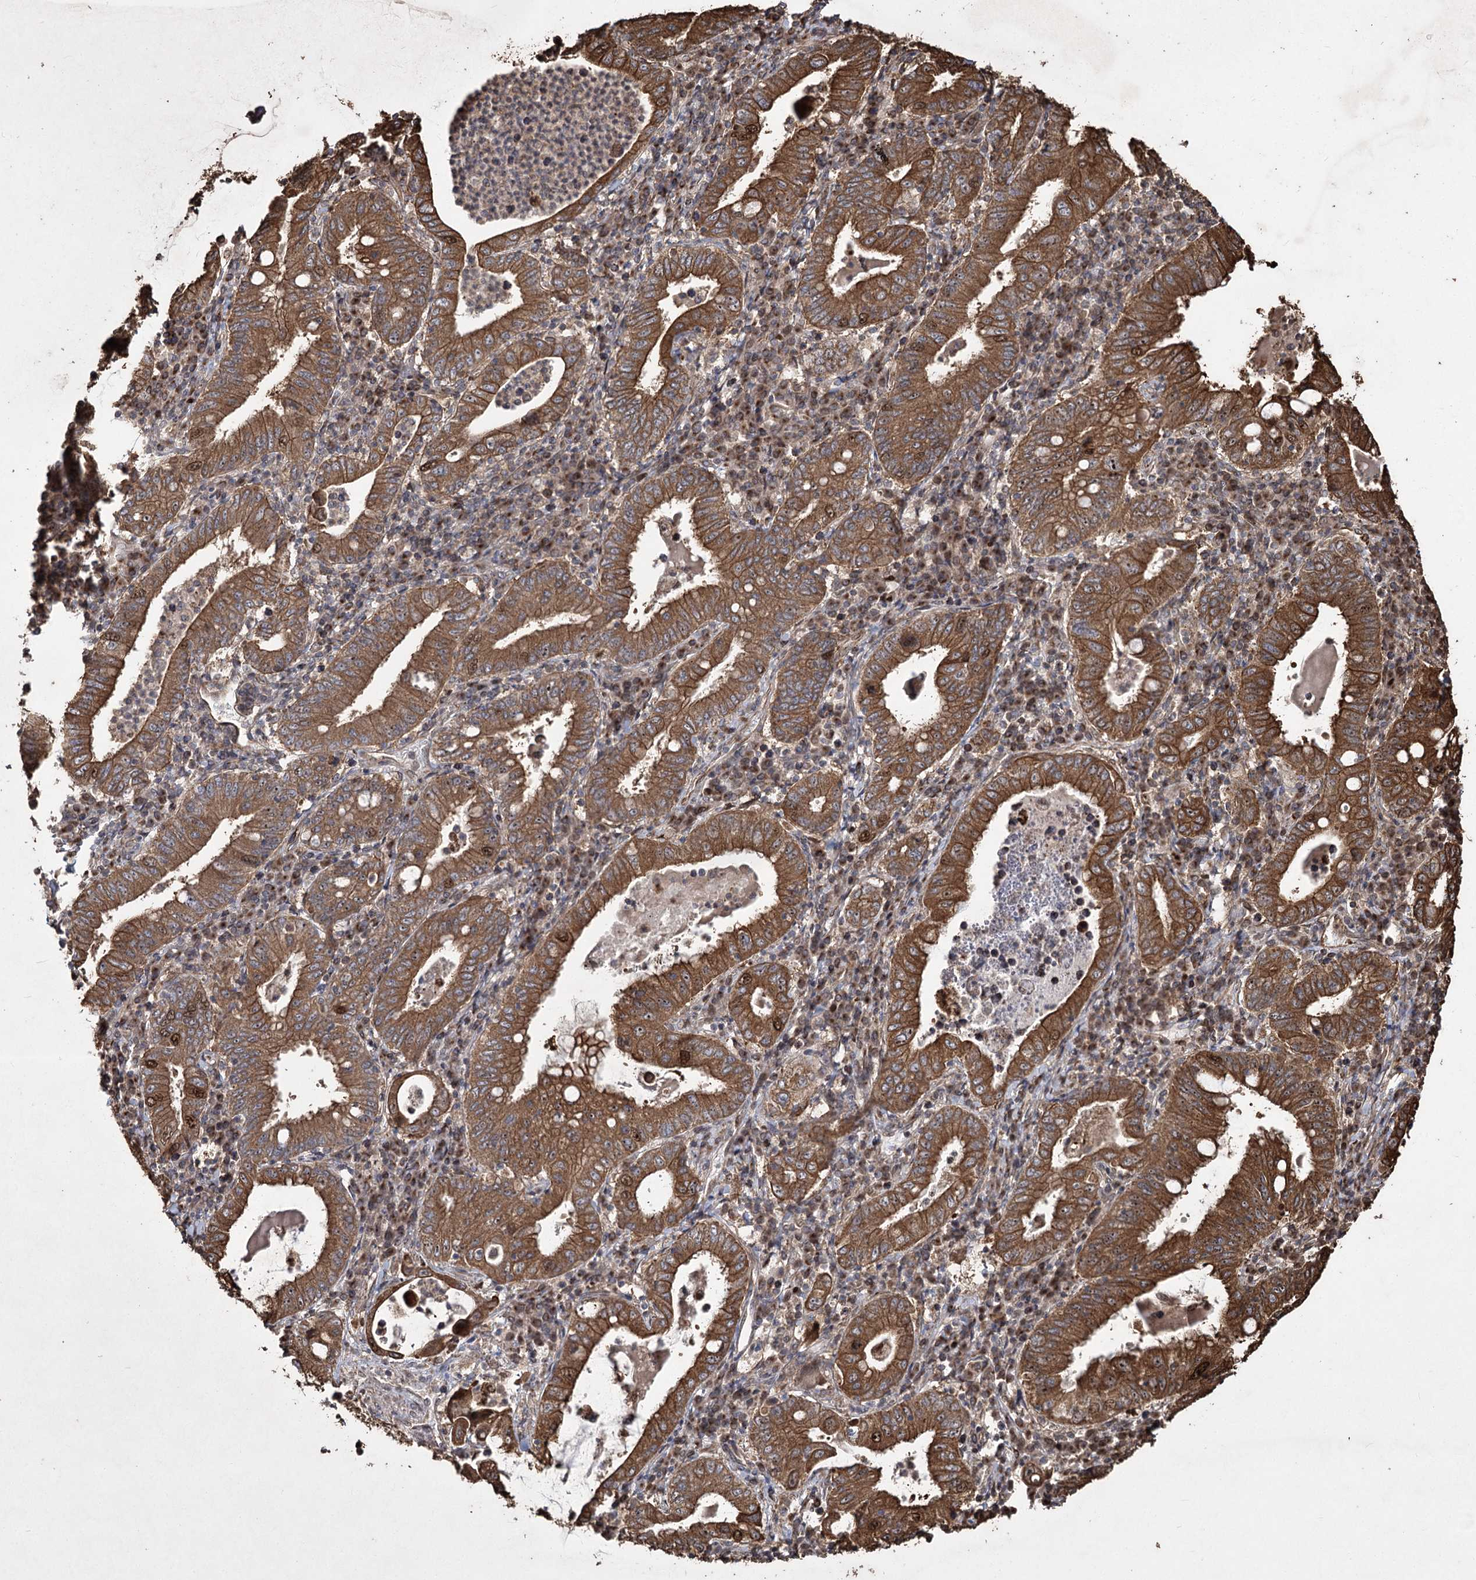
{"staining": {"intensity": "strong", "quantity": ">75%", "location": "cytoplasmic/membranous,nuclear"}, "tissue": "stomach cancer", "cell_type": "Tumor cells", "image_type": "cancer", "snomed": [{"axis": "morphology", "description": "Normal tissue, NOS"}, {"axis": "morphology", "description": "Adenocarcinoma, NOS"}, {"axis": "topography", "description": "Esophagus"}, {"axis": "topography", "description": "Stomach, upper"}, {"axis": "topography", "description": "Peripheral nerve tissue"}], "caption": "A brown stain highlights strong cytoplasmic/membranous and nuclear staining of a protein in adenocarcinoma (stomach) tumor cells. Using DAB (3,3'-diaminobenzidine) (brown) and hematoxylin (blue) stains, captured at high magnification using brightfield microscopy.", "gene": "PRC1", "patient": {"sex": "male", "age": 62}}